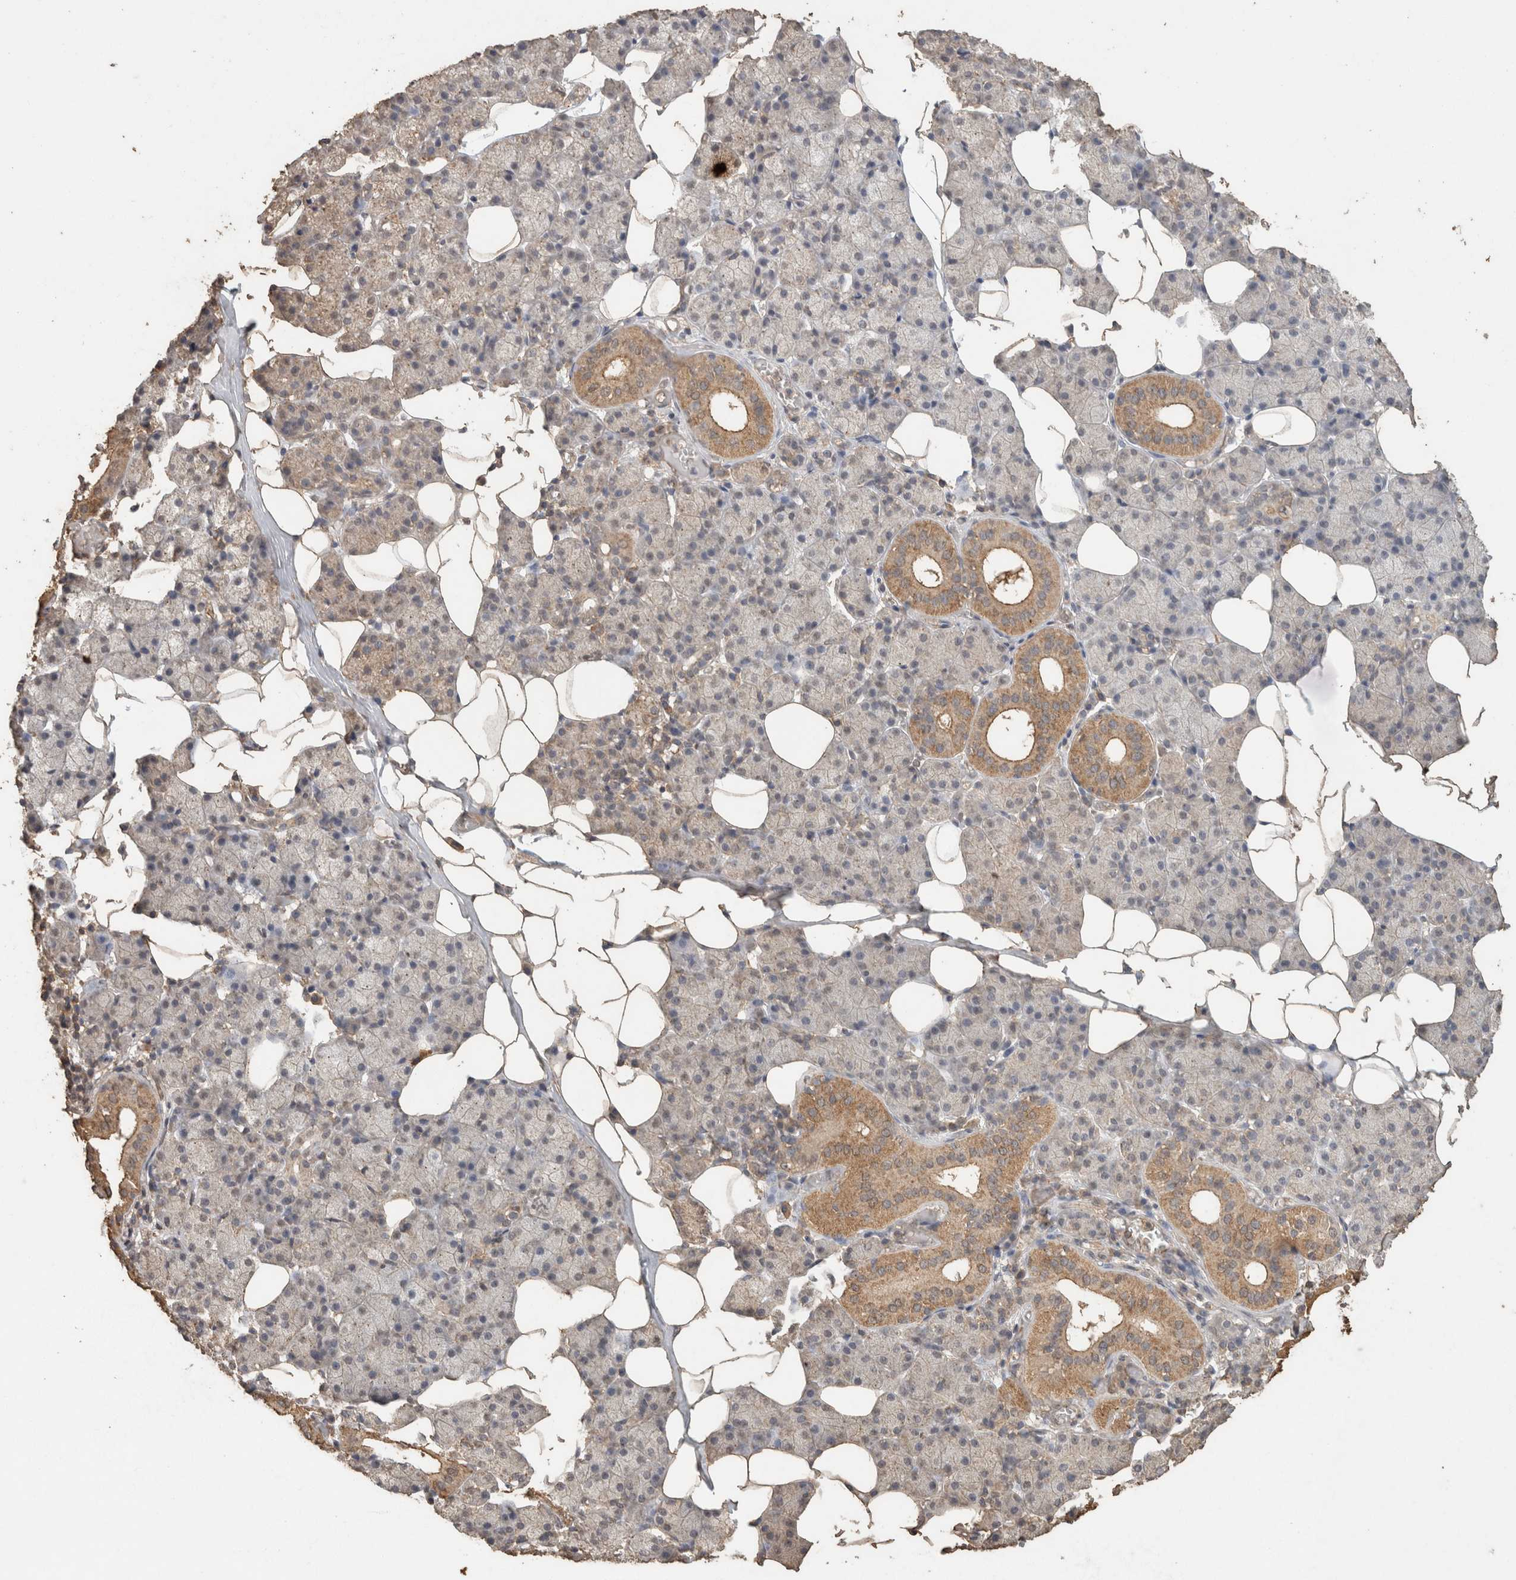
{"staining": {"intensity": "moderate", "quantity": "<25%", "location": "cytoplasmic/membranous"}, "tissue": "salivary gland", "cell_type": "Glandular cells", "image_type": "normal", "snomed": [{"axis": "morphology", "description": "Normal tissue, NOS"}, {"axis": "topography", "description": "Salivary gland"}], "caption": "The photomicrograph reveals immunohistochemical staining of benign salivary gland. There is moderate cytoplasmic/membranous expression is seen in approximately <25% of glandular cells.", "gene": "CX3CL1", "patient": {"sex": "female", "age": 33}}